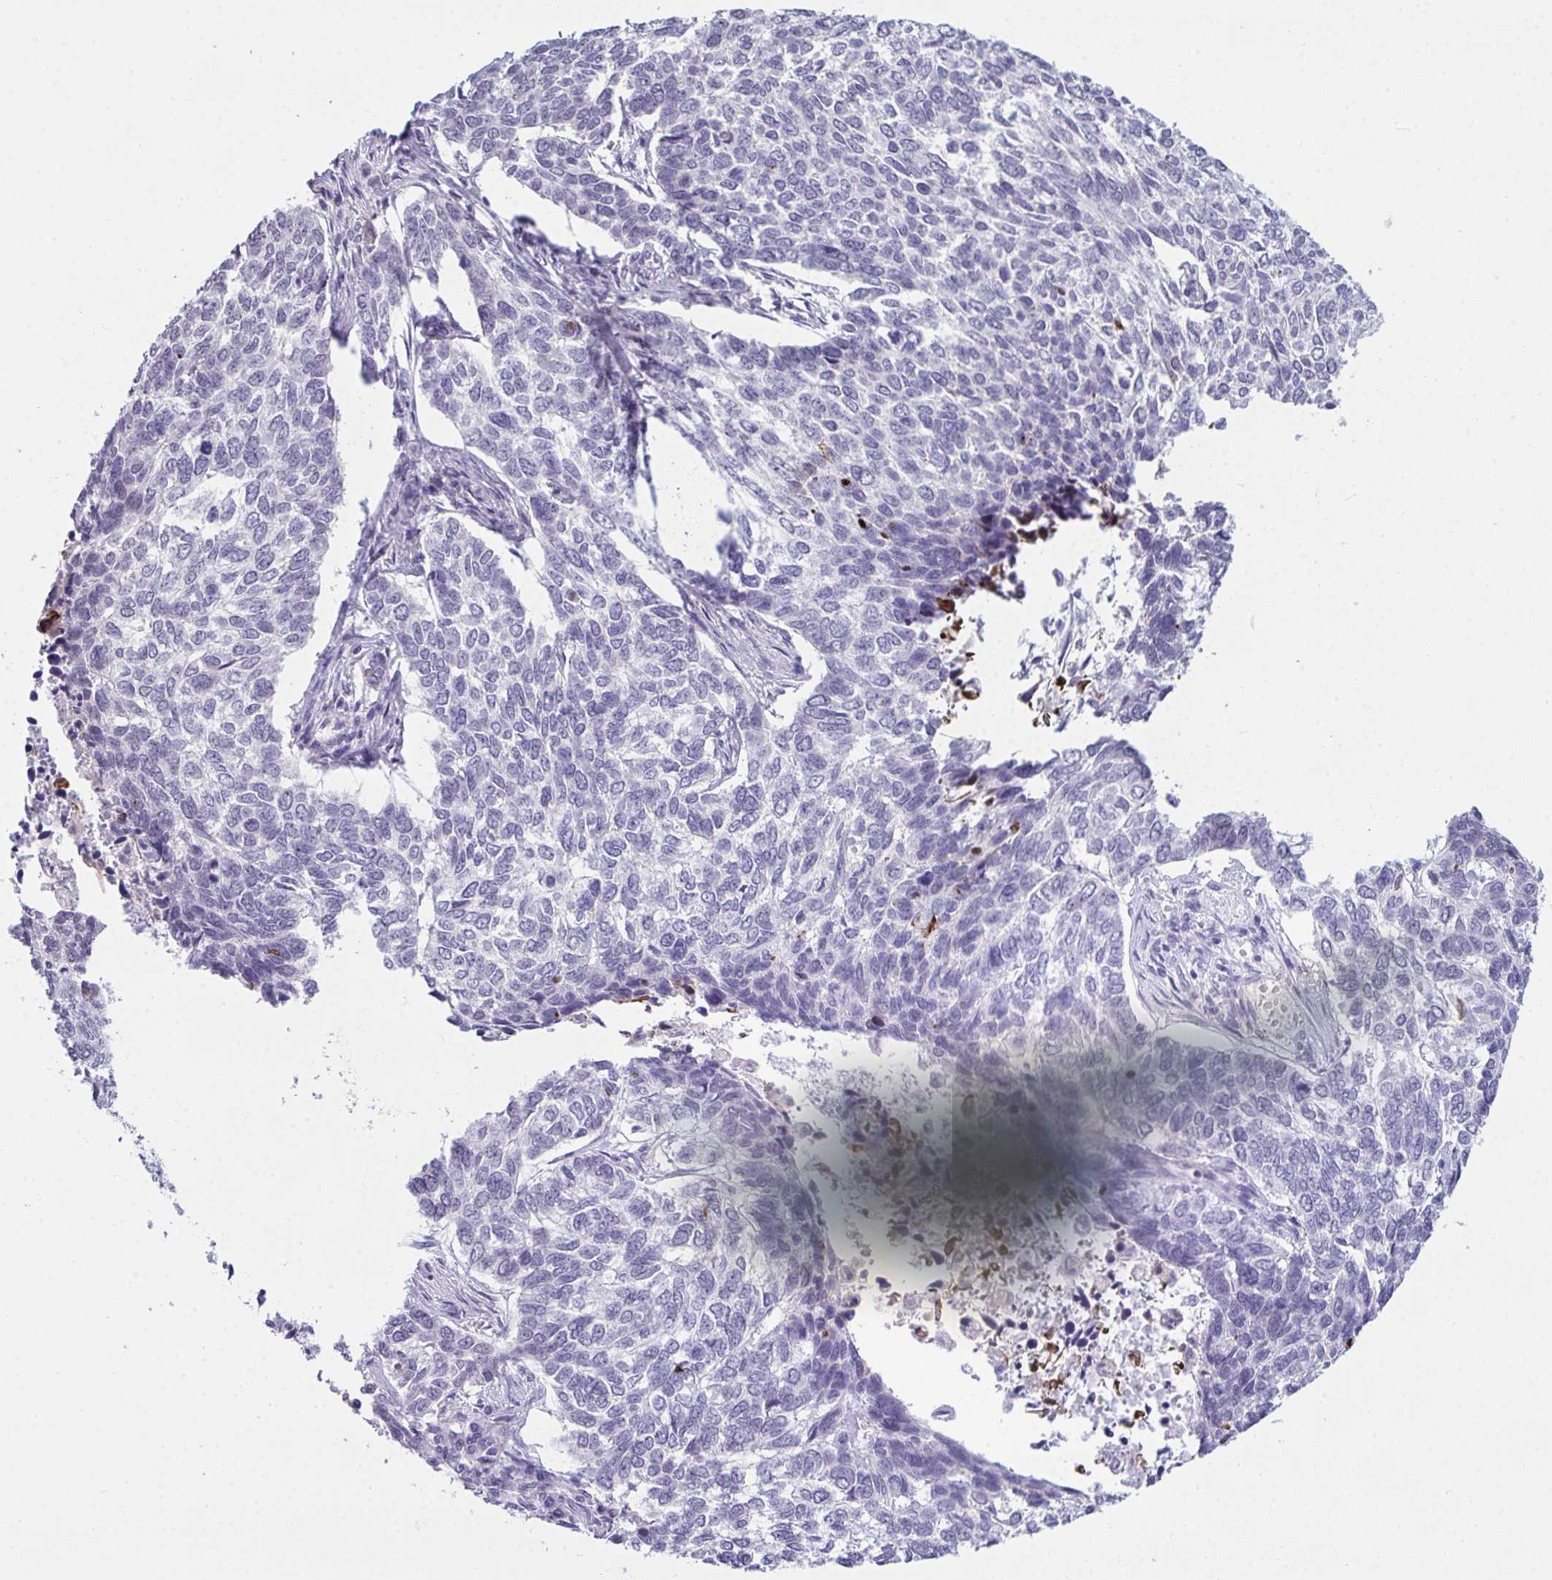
{"staining": {"intensity": "negative", "quantity": "none", "location": "none"}, "tissue": "skin cancer", "cell_type": "Tumor cells", "image_type": "cancer", "snomed": [{"axis": "morphology", "description": "Basal cell carcinoma"}, {"axis": "topography", "description": "Skin"}], "caption": "Basal cell carcinoma (skin) stained for a protein using immunohistochemistry shows no expression tumor cells.", "gene": "ATP6V0D2", "patient": {"sex": "female", "age": 65}}